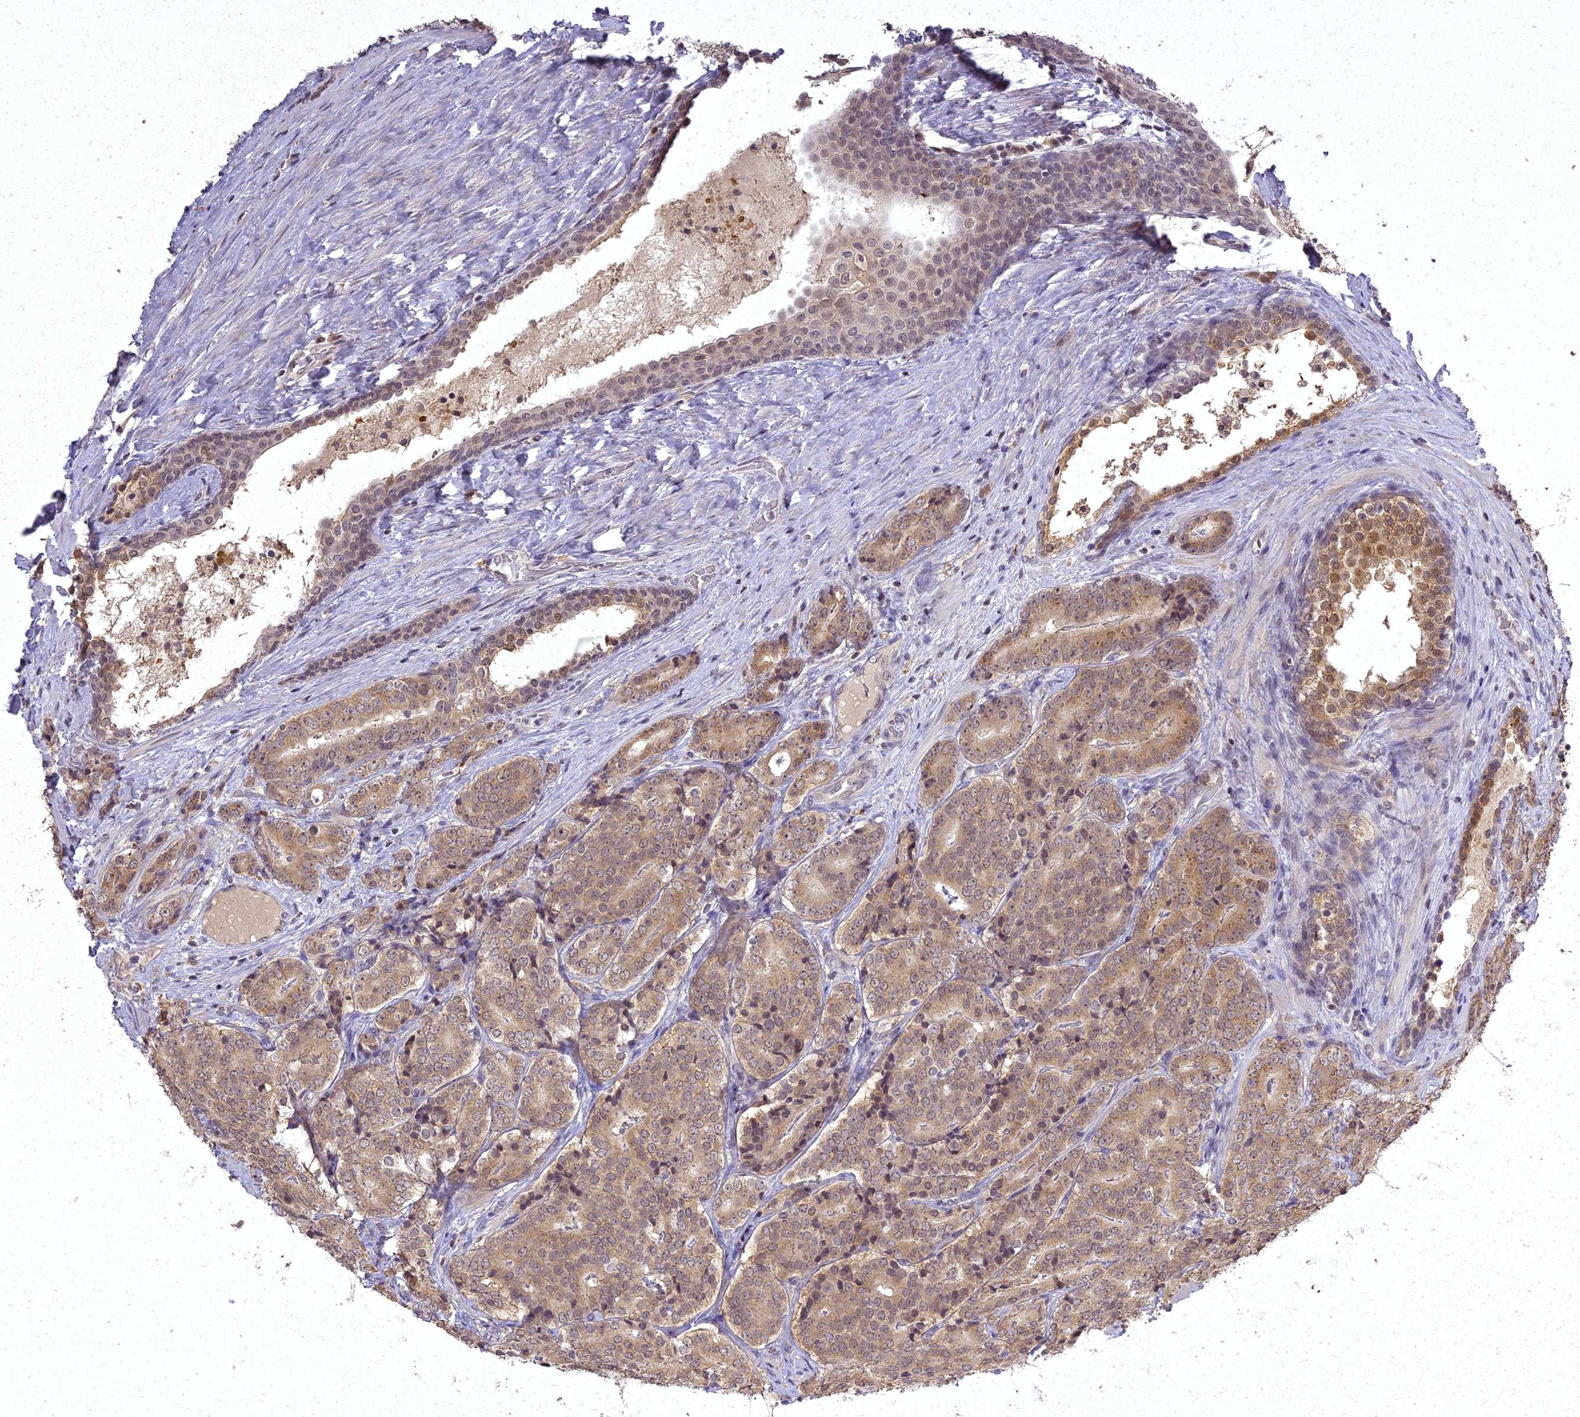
{"staining": {"intensity": "moderate", "quantity": ">75%", "location": "cytoplasmic/membranous"}, "tissue": "prostate cancer", "cell_type": "Tumor cells", "image_type": "cancer", "snomed": [{"axis": "morphology", "description": "Adenocarcinoma, High grade"}, {"axis": "topography", "description": "Prostate"}], "caption": "Brown immunohistochemical staining in prostate high-grade adenocarcinoma reveals moderate cytoplasmic/membranous positivity in approximately >75% of tumor cells.", "gene": "ING5", "patient": {"sex": "male", "age": 56}}